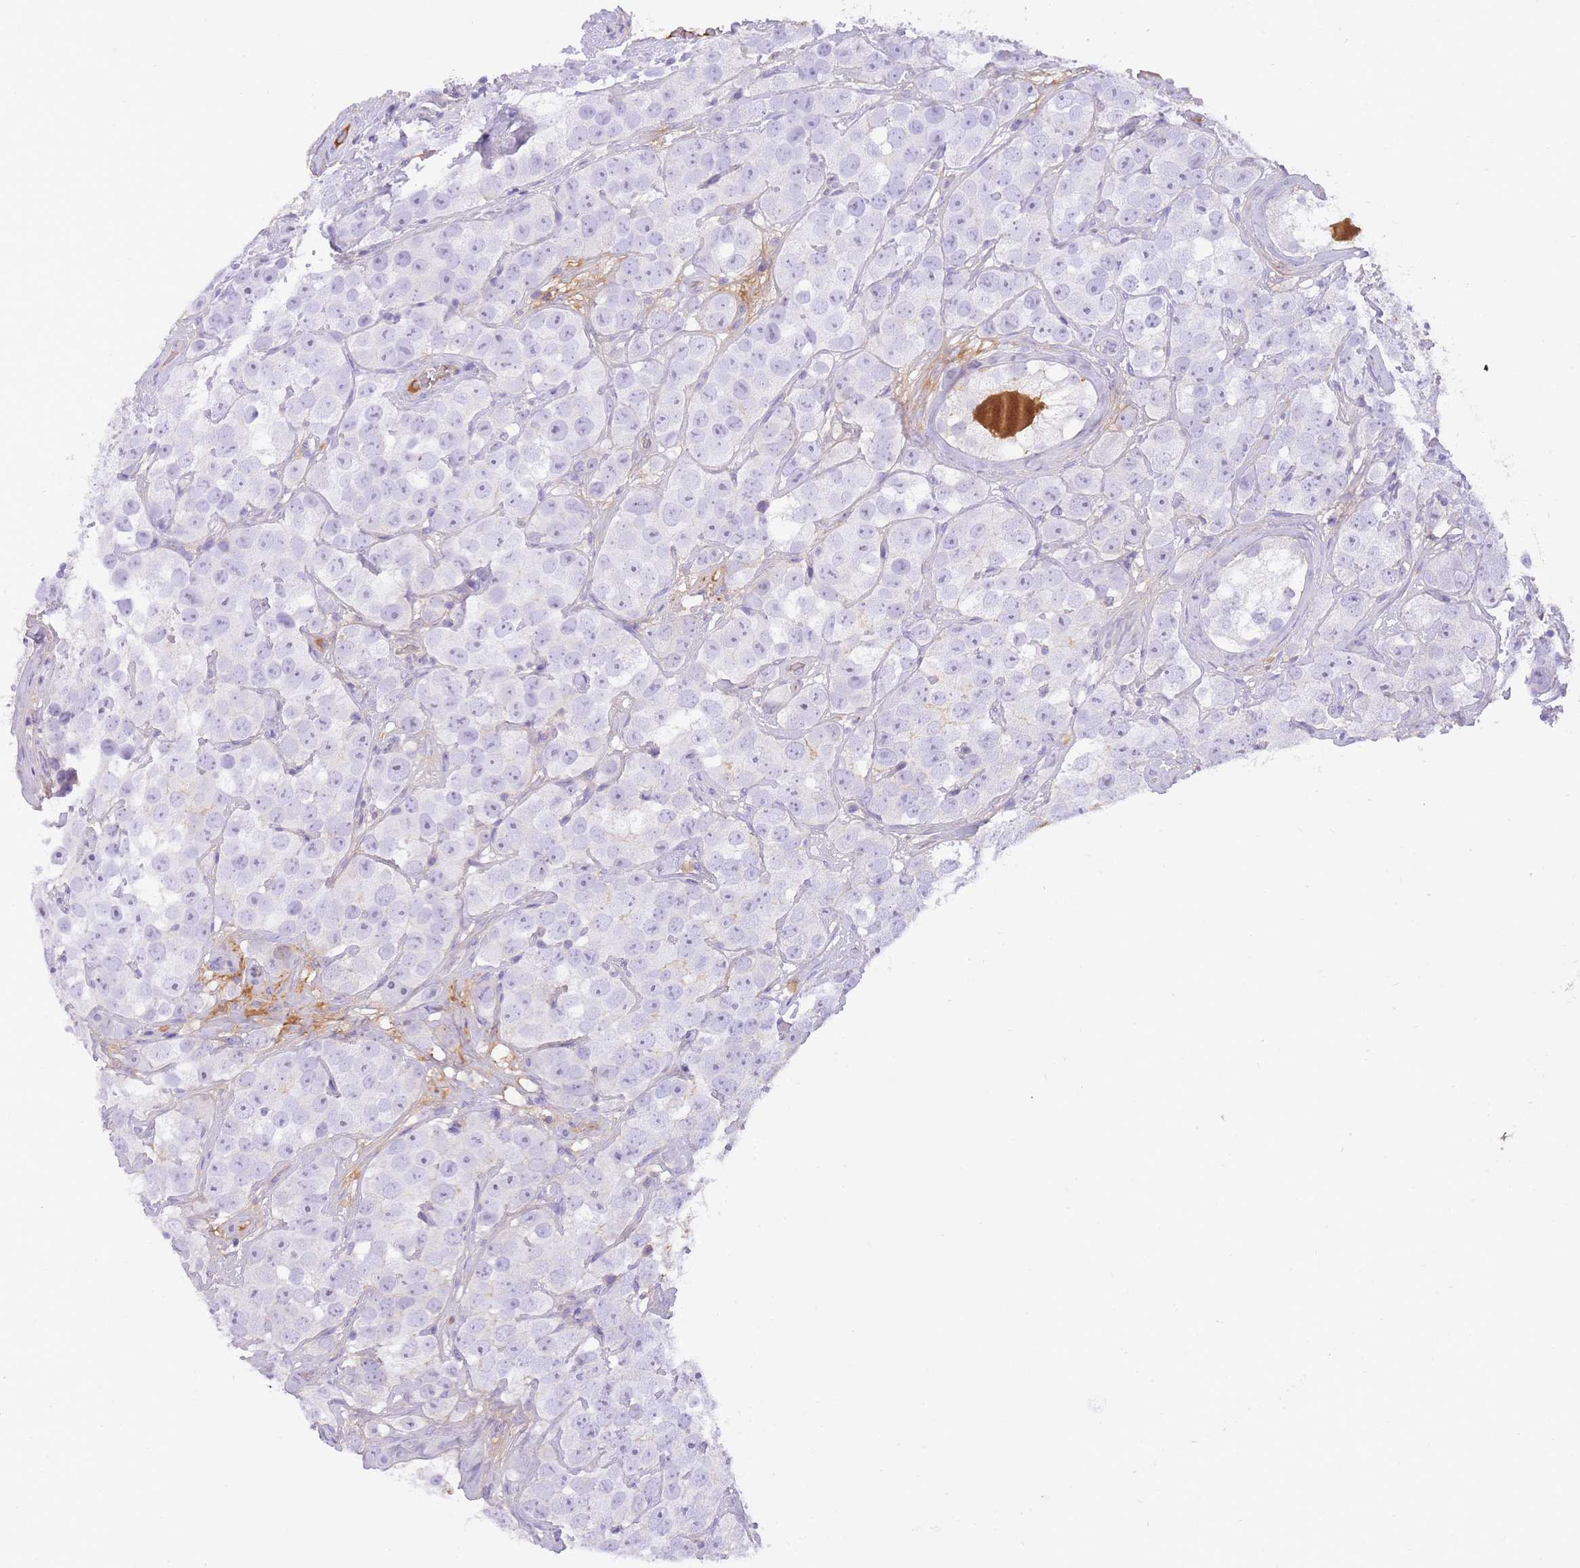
{"staining": {"intensity": "negative", "quantity": "none", "location": "none"}, "tissue": "testis cancer", "cell_type": "Tumor cells", "image_type": "cancer", "snomed": [{"axis": "morphology", "description": "Seminoma, NOS"}, {"axis": "topography", "description": "Testis"}], "caption": "There is no significant staining in tumor cells of seminoma (testis).", "gene": "HRG", "patient": {"sex": "male", "age": 28}}